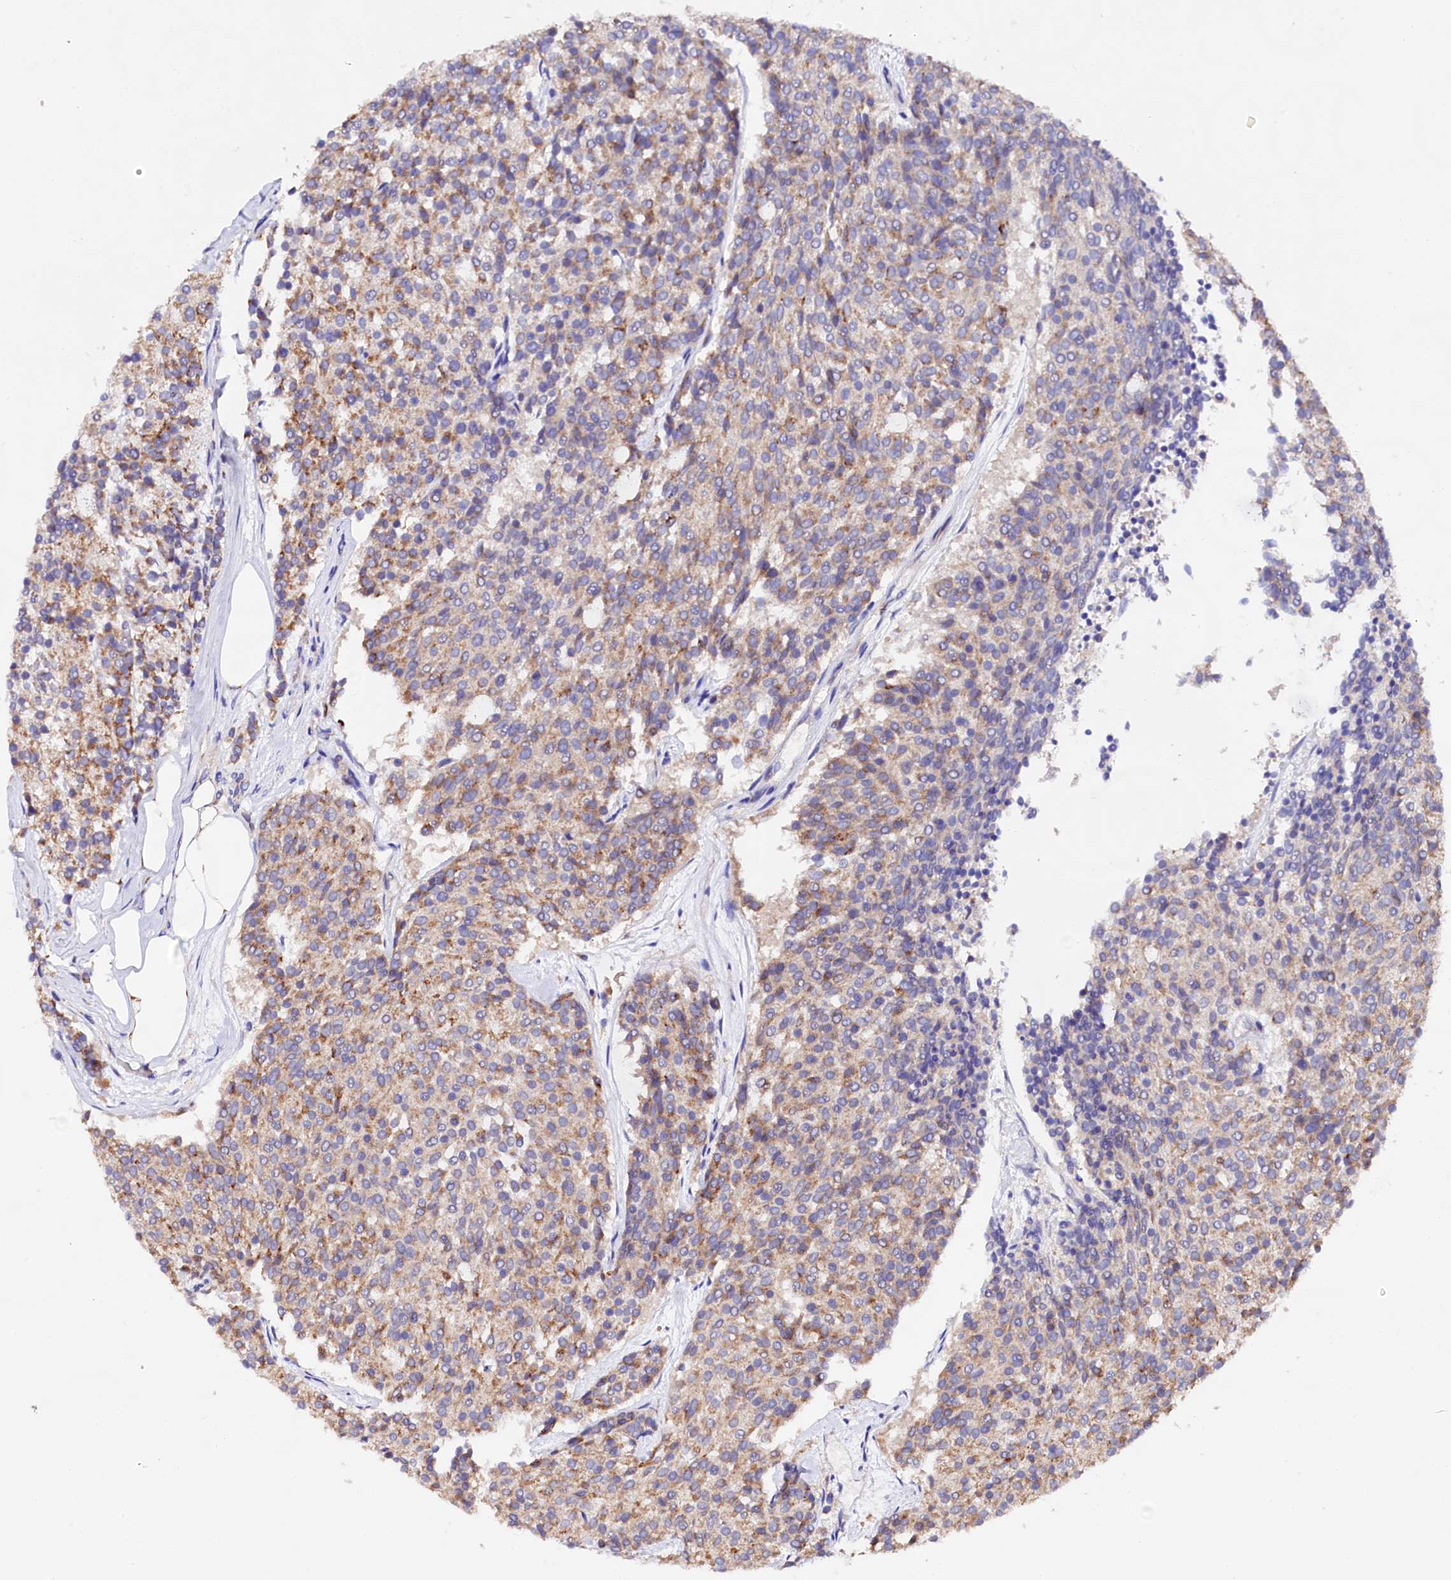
{"staining": {"intensity": "moderate", "quantity": ">75%", "location": "cytoplasmic/membranous"}, "tissue": "carcinoid", "cell_type": "Tumor cells", "image_type": "cancer", "snomed": [{"axis": "morphology", "description": "Carcinoid, malignant, NOS"}, {"axis": "topography", "description": "Pancreas"}], "caption": "Immunohistochemistry micrograph of human malignant carcinoid stained for a protein (brown), which demonstrates medium levels of moderate cytoplasmic/membranous expression in about >75% of tumor cells.", "gene": "ST3GAL1", "patient": {"sex": "female", "age": 54}}